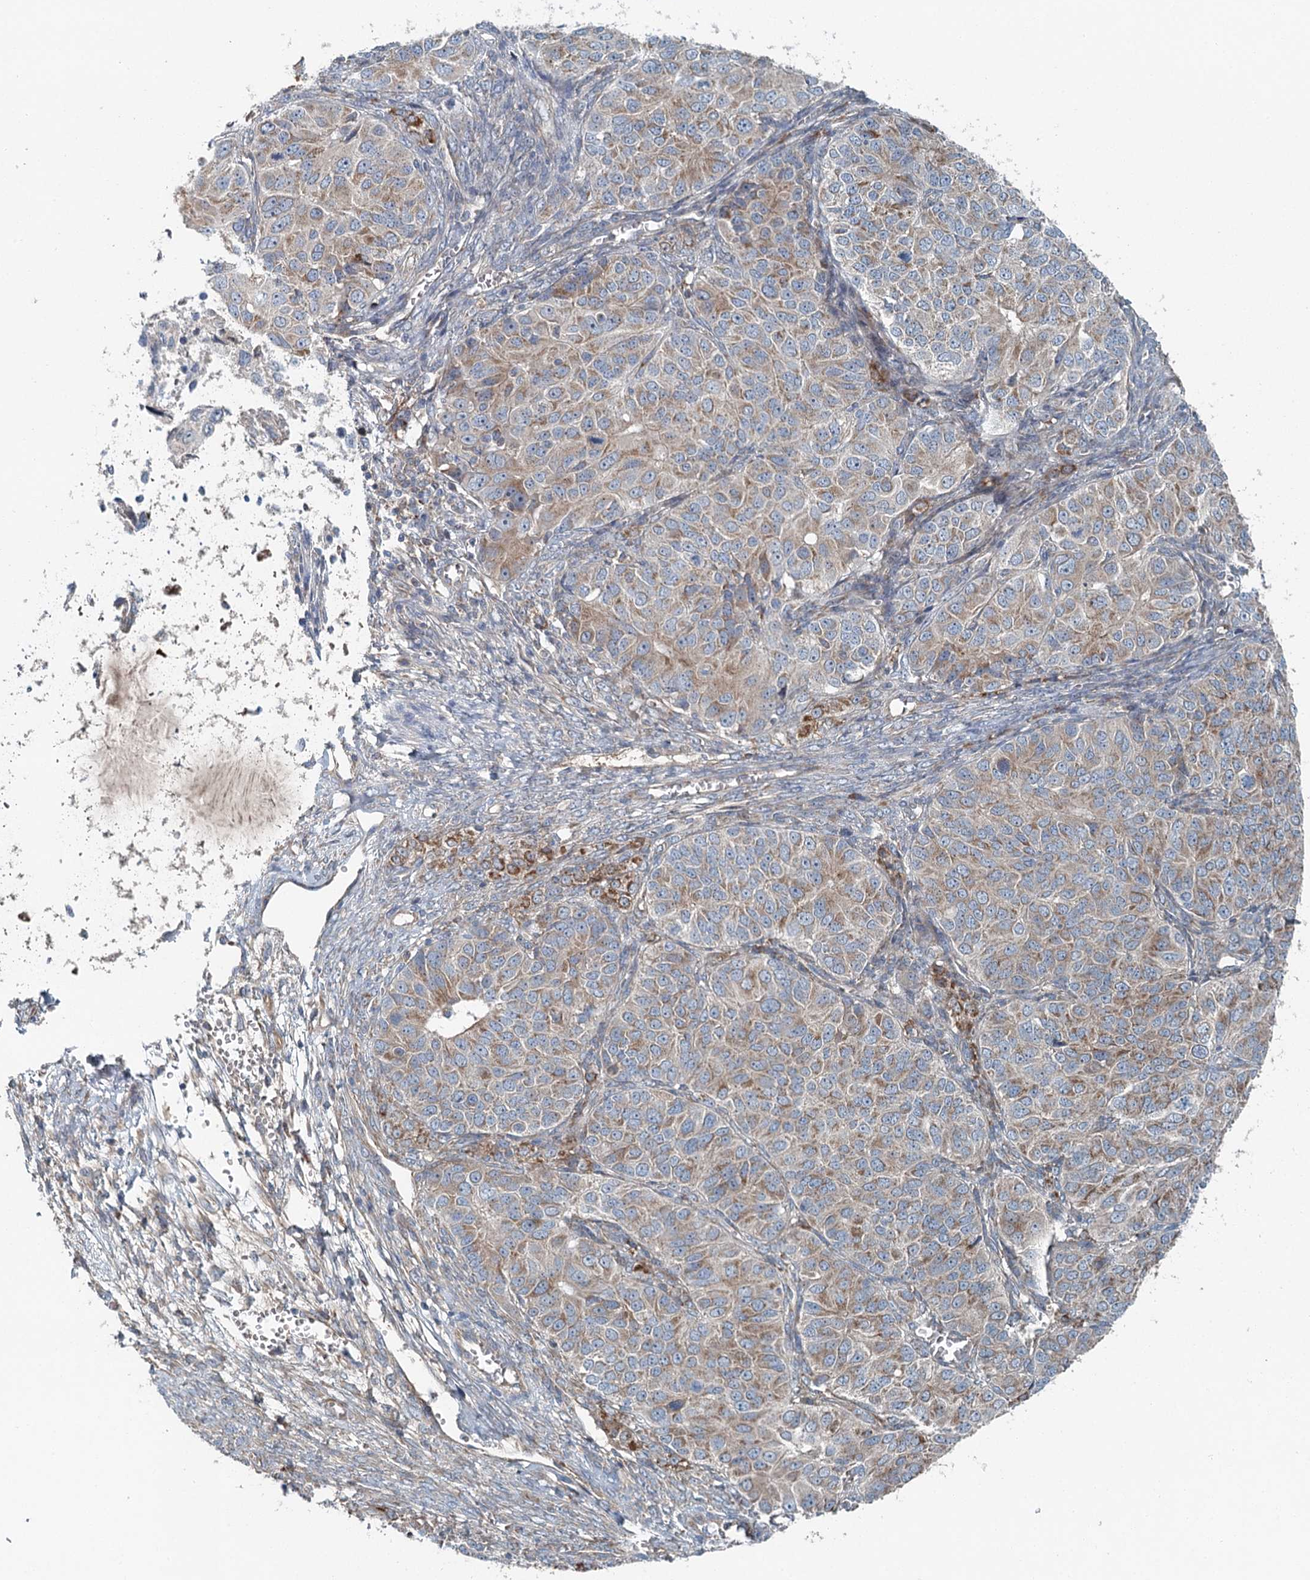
{"staining": {"intensity": "weak", "quantity": "25%-75%", "location": "cytoplasmic/membranous"}, "tissue": "ovarian cancer", "cell_type": "Tumor cells", "image_type": "cancer", "snomed": [{"axis": "morphology", "description": "Carcinoma, endometroid"}, {"axis": "topography", "description": "Ovary"}], "caption": "Immunohistochemical staining of human ovarian endometroid carcinoma shows low levels of weak cytoplasmic/membranous positivity in approximately 25%-75% of tumor cells. (DAB (3,3'-diaminobenzidine) IHC, brown staining for protein, blue staining for nuclei).", "gene": "CHCHD5", "patient": {"sex": "female", "age": 51}}